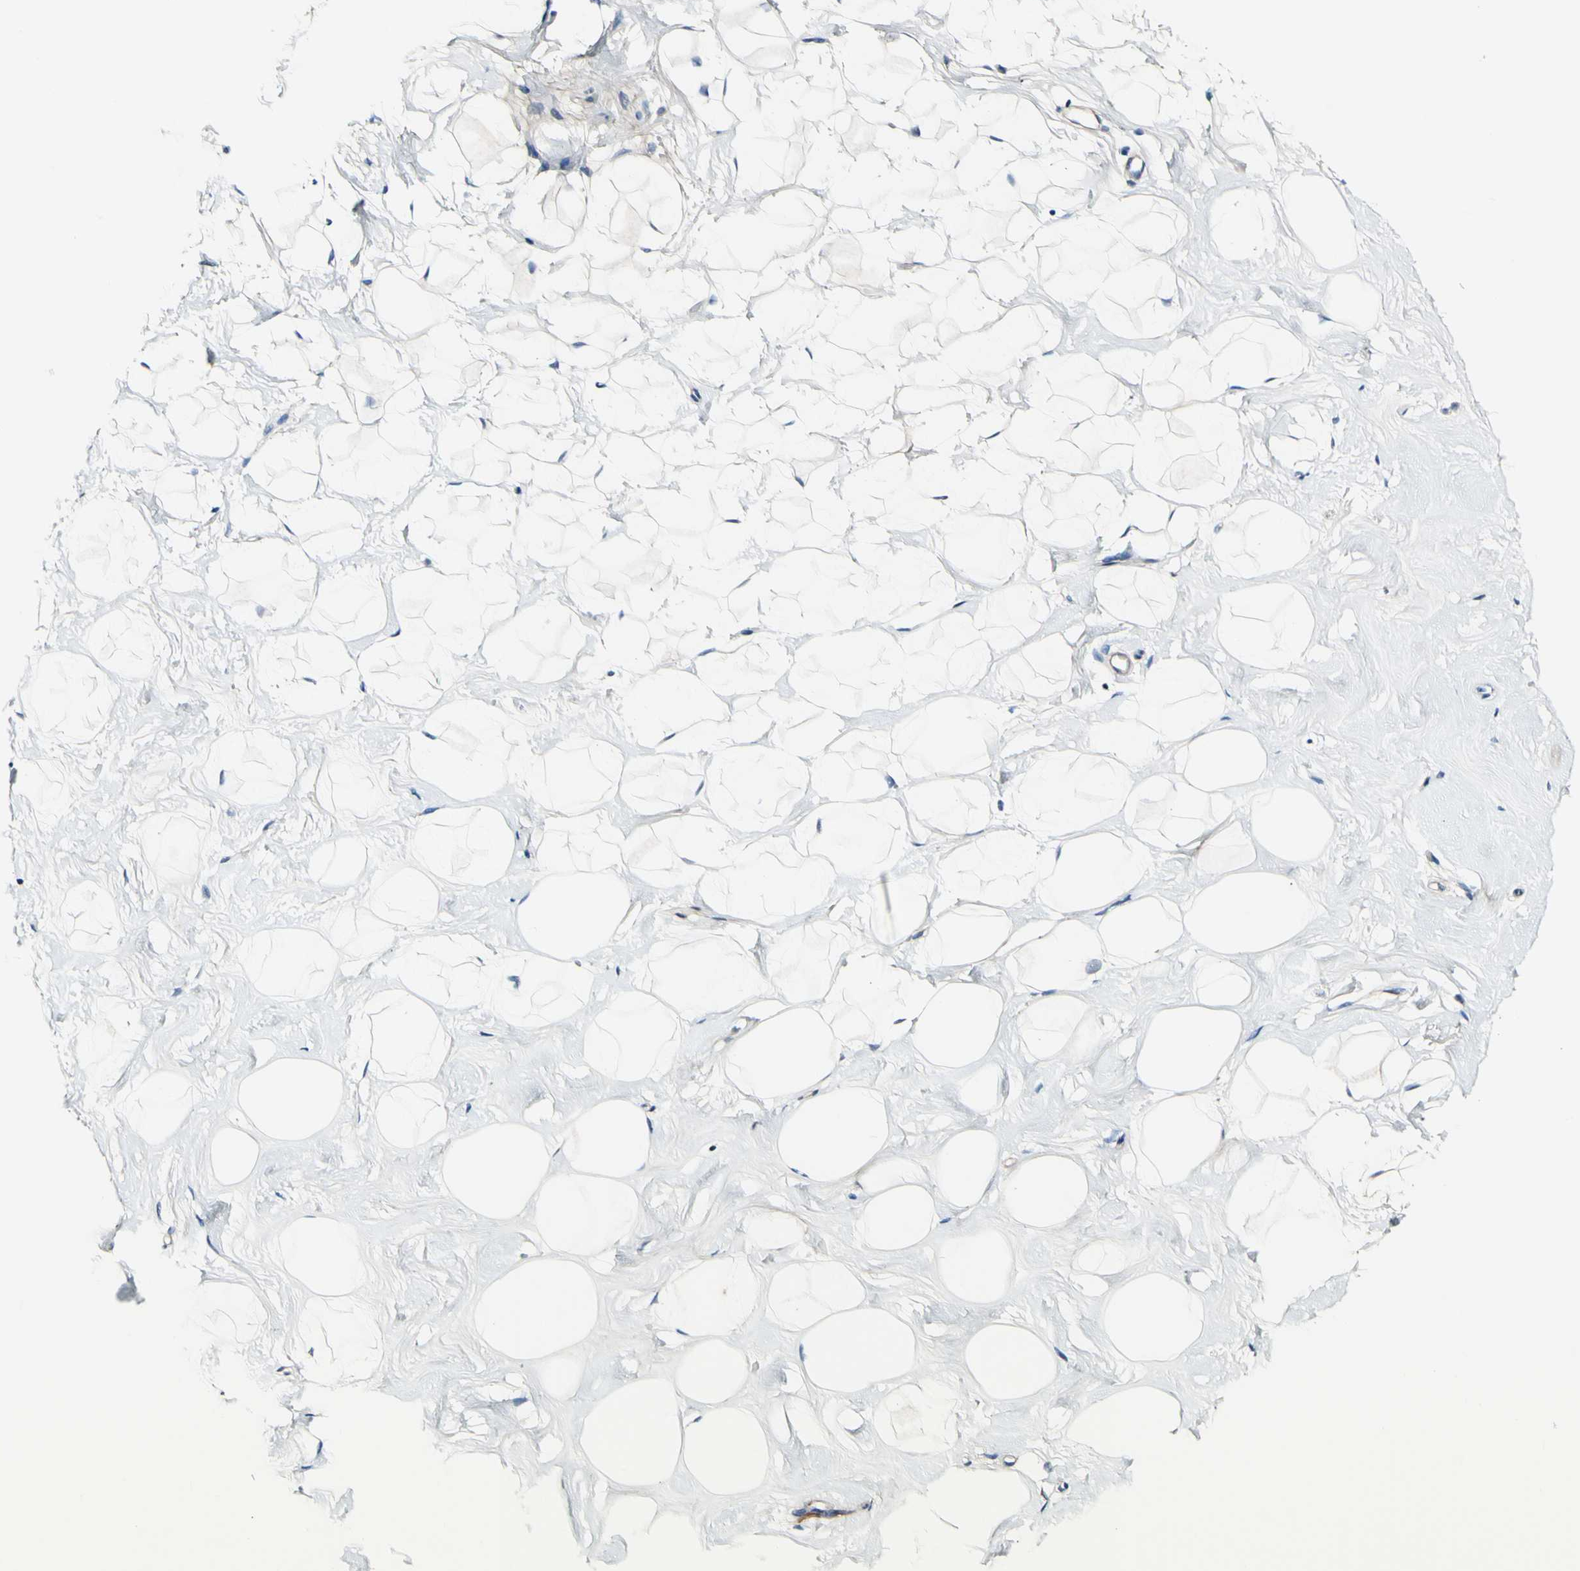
{"staining": {"intensity": "negative", "quantity": "none", "location": "none"}, "tissue": "breast", "cell_type": "Adipocytes", "image_type": "normal", "snomed": [{"axis": "morphology", "description": "Normal tissue, NOS"}, {"axis": "topography", "description": "Breast"}], "caption": "Immunohistochemistry (IHC) photomicrograph of unremarkable breast: breast stained with DAB (3,3'-diaminobenzidine) displays no significant protein expression in adipocytes.", "gene": "COL6A3", "patient": {"sex": "female", "age": 23}}